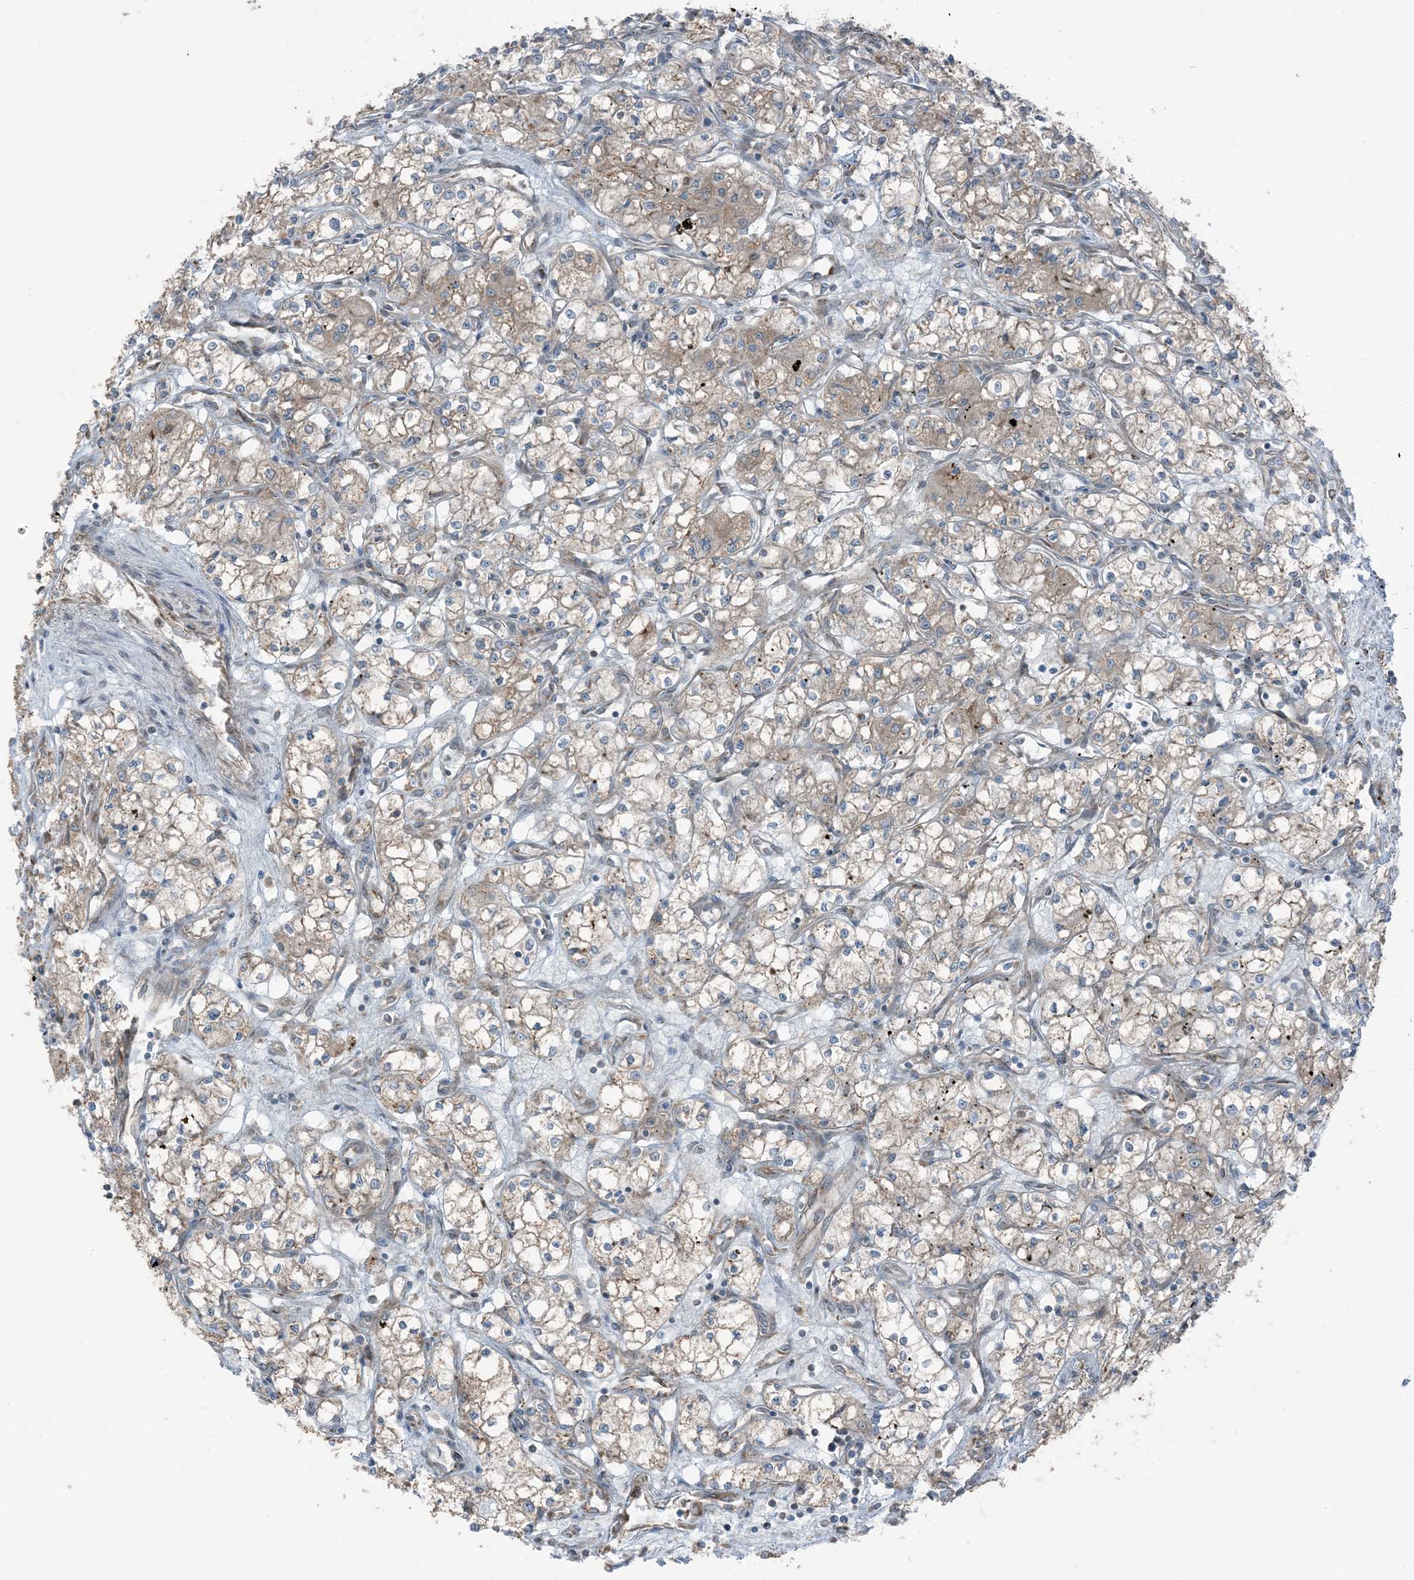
{"staining": {"intensity": "weak", "quantity": "25%-75%", "location": "cytoplasmic/membranous"}, "tissue": "renal cancer", "cell_type": "Tumor cells", "image_type": "cancer", "snomed": [{"axis": "morphology", "description": "Adenocarcinoma, NOS"}, {"axis": "topography", "description": "Kidney"}], "caption": "Human adenocarcinoma (renal) stained with a protein marker demonstrates weak staining in tumor cells.", "gene": "RAB3GAP1", "patient": {"sex": "male", "age": 59}}